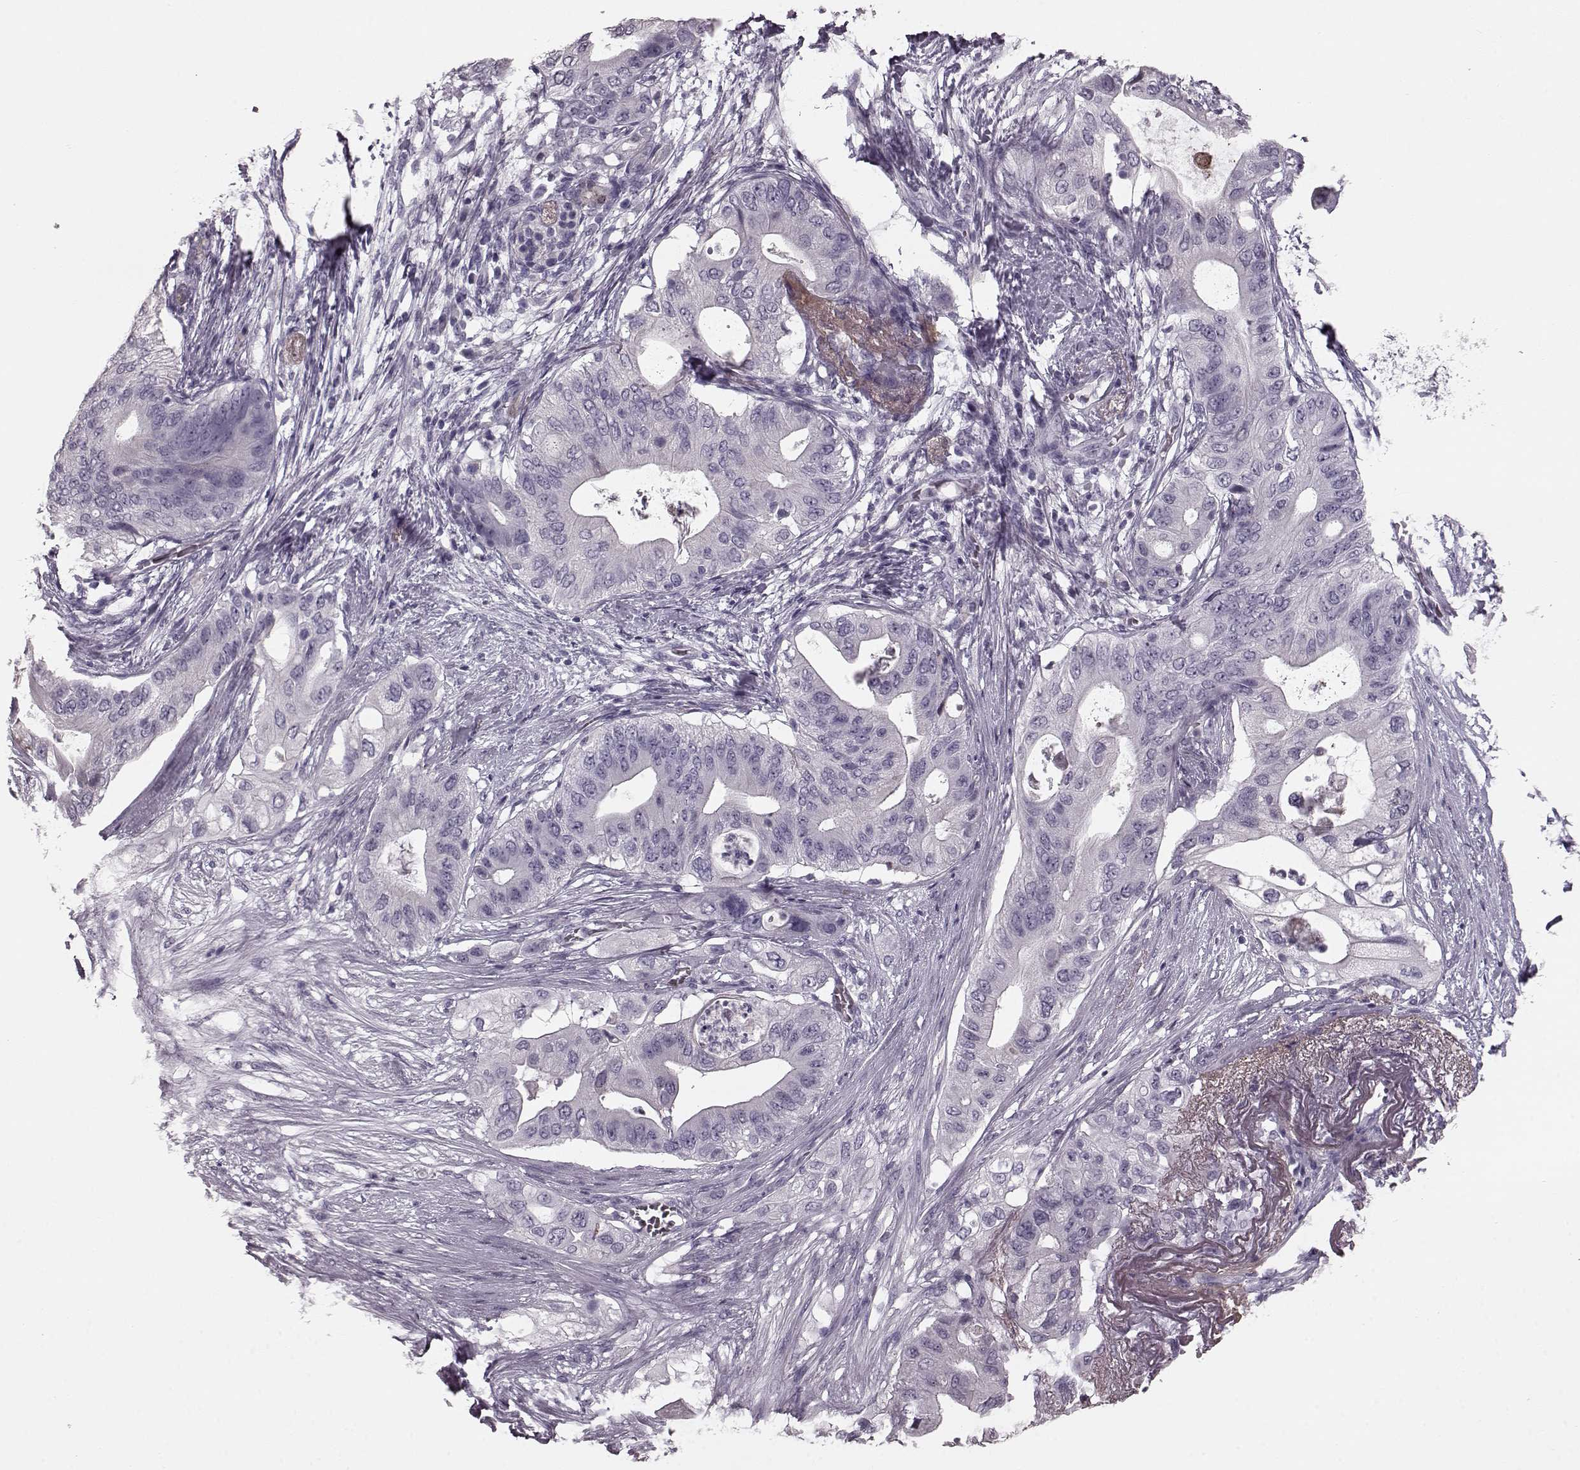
{"staining": {"intensity": "negative", "quantity": "none", "location": "none"}, "tissue": "pancreatic cancer", "cell_type": "Tumor cells", "image_type": "cancer", "snomed": [{"axis": "morphology", "description": "Adenocarcinoma, NOS"}, {"axis": "topography", "description": "Pancreas"}], "caption": "Tumor cells show no significant protein positivity in pancreatic cancer (adenocarcinoma).", "gene": "CST7", "patient": {"sex": "female", "age": 72}}